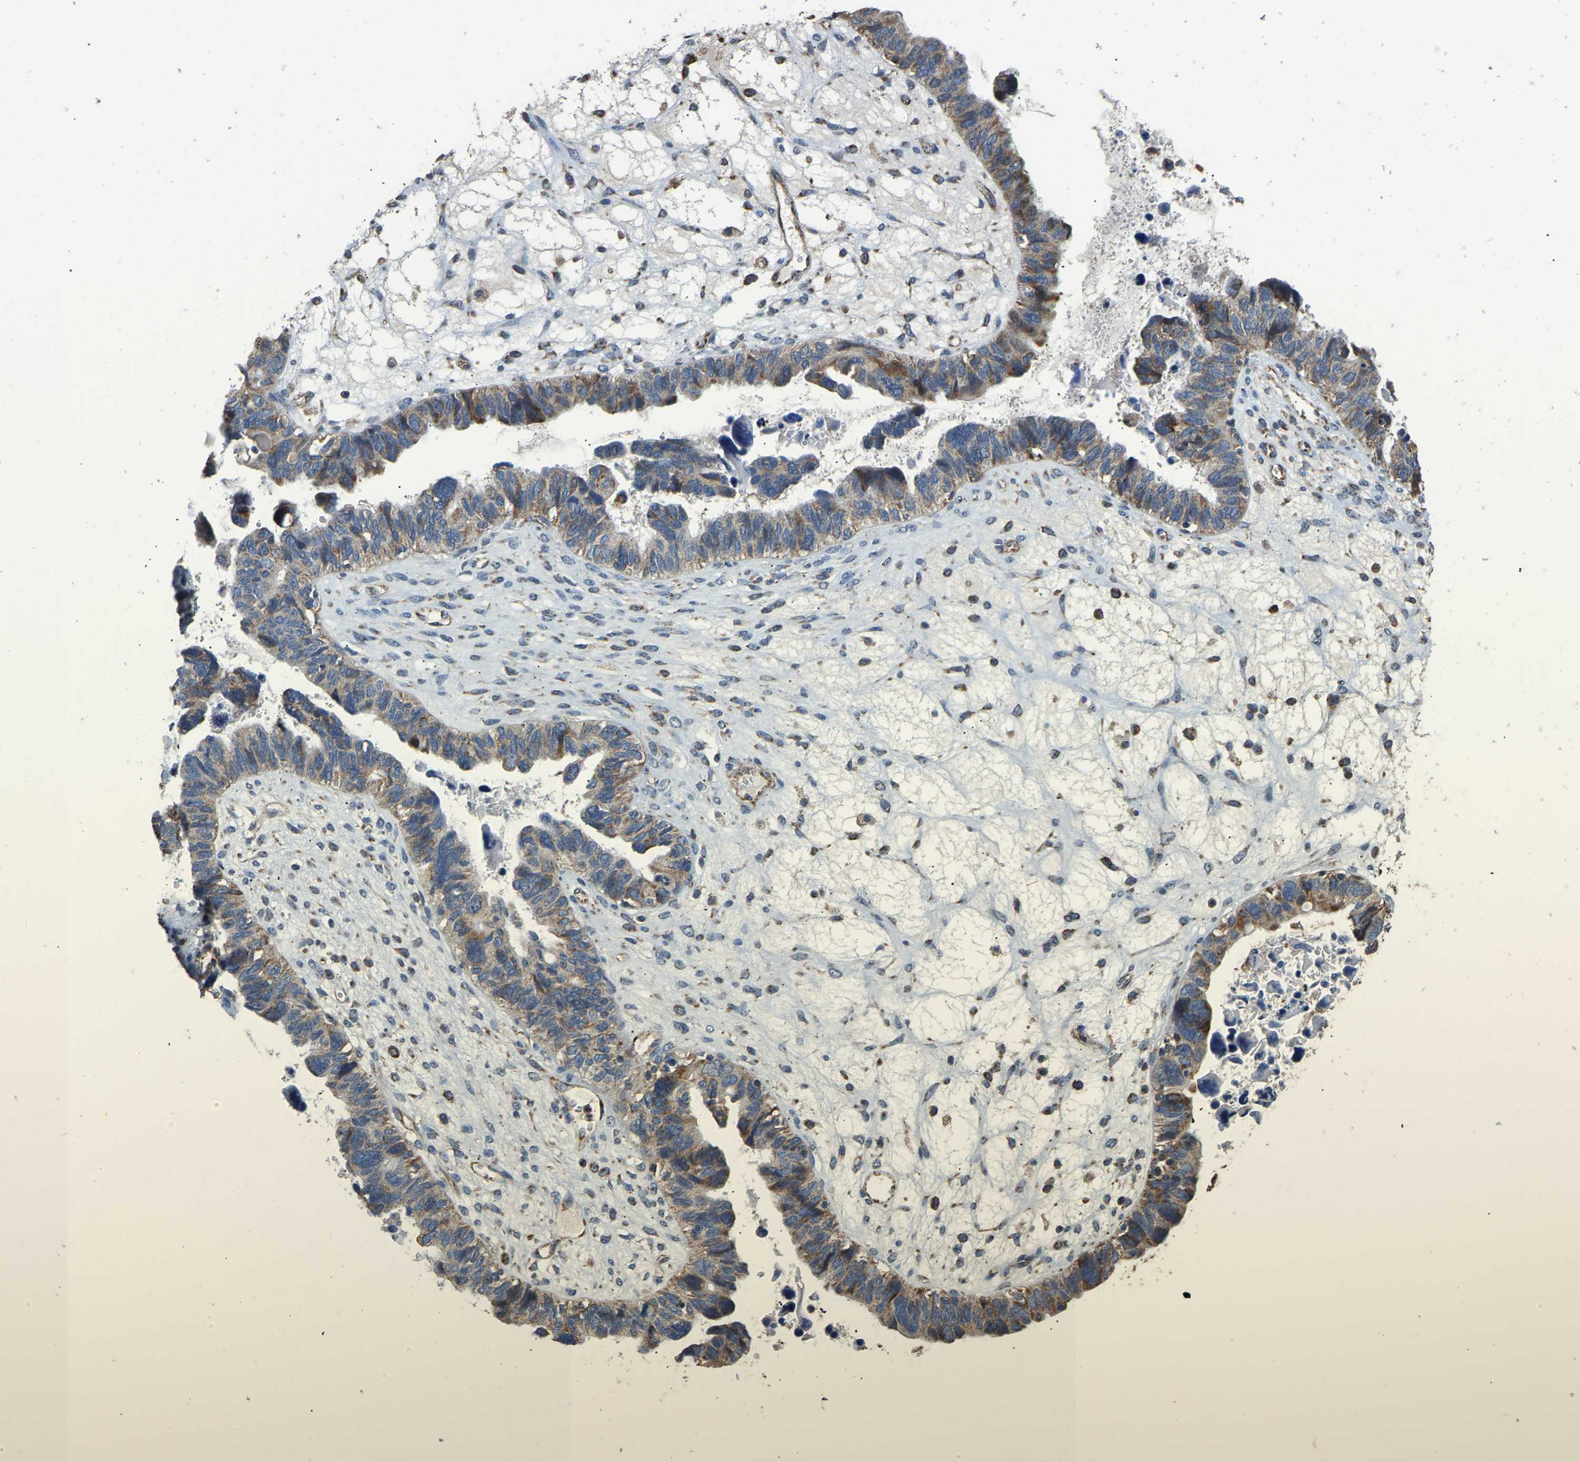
{"staining": {"intensity": "moderate", "quantity": "25%-75%", "location": "cytoplasmic/membranous"}, "tissue": "ovarian cancer", "cell_type": "Tumor cells", "image_type": "cancer", "snomed": [{"axis": "morphology", "description": "Cystadenocarcinoma, serous, NOS"}, {"axis": "topography", "description": "Ovary"}], "caption": "Human ovarian cancer stained with a brown dye shows moderate cytoplasmic/membranous positive staining in about 25%-75% of tumor cells.", "gene": "TUFM", "patient": {"sex": "female", "age": 79}}